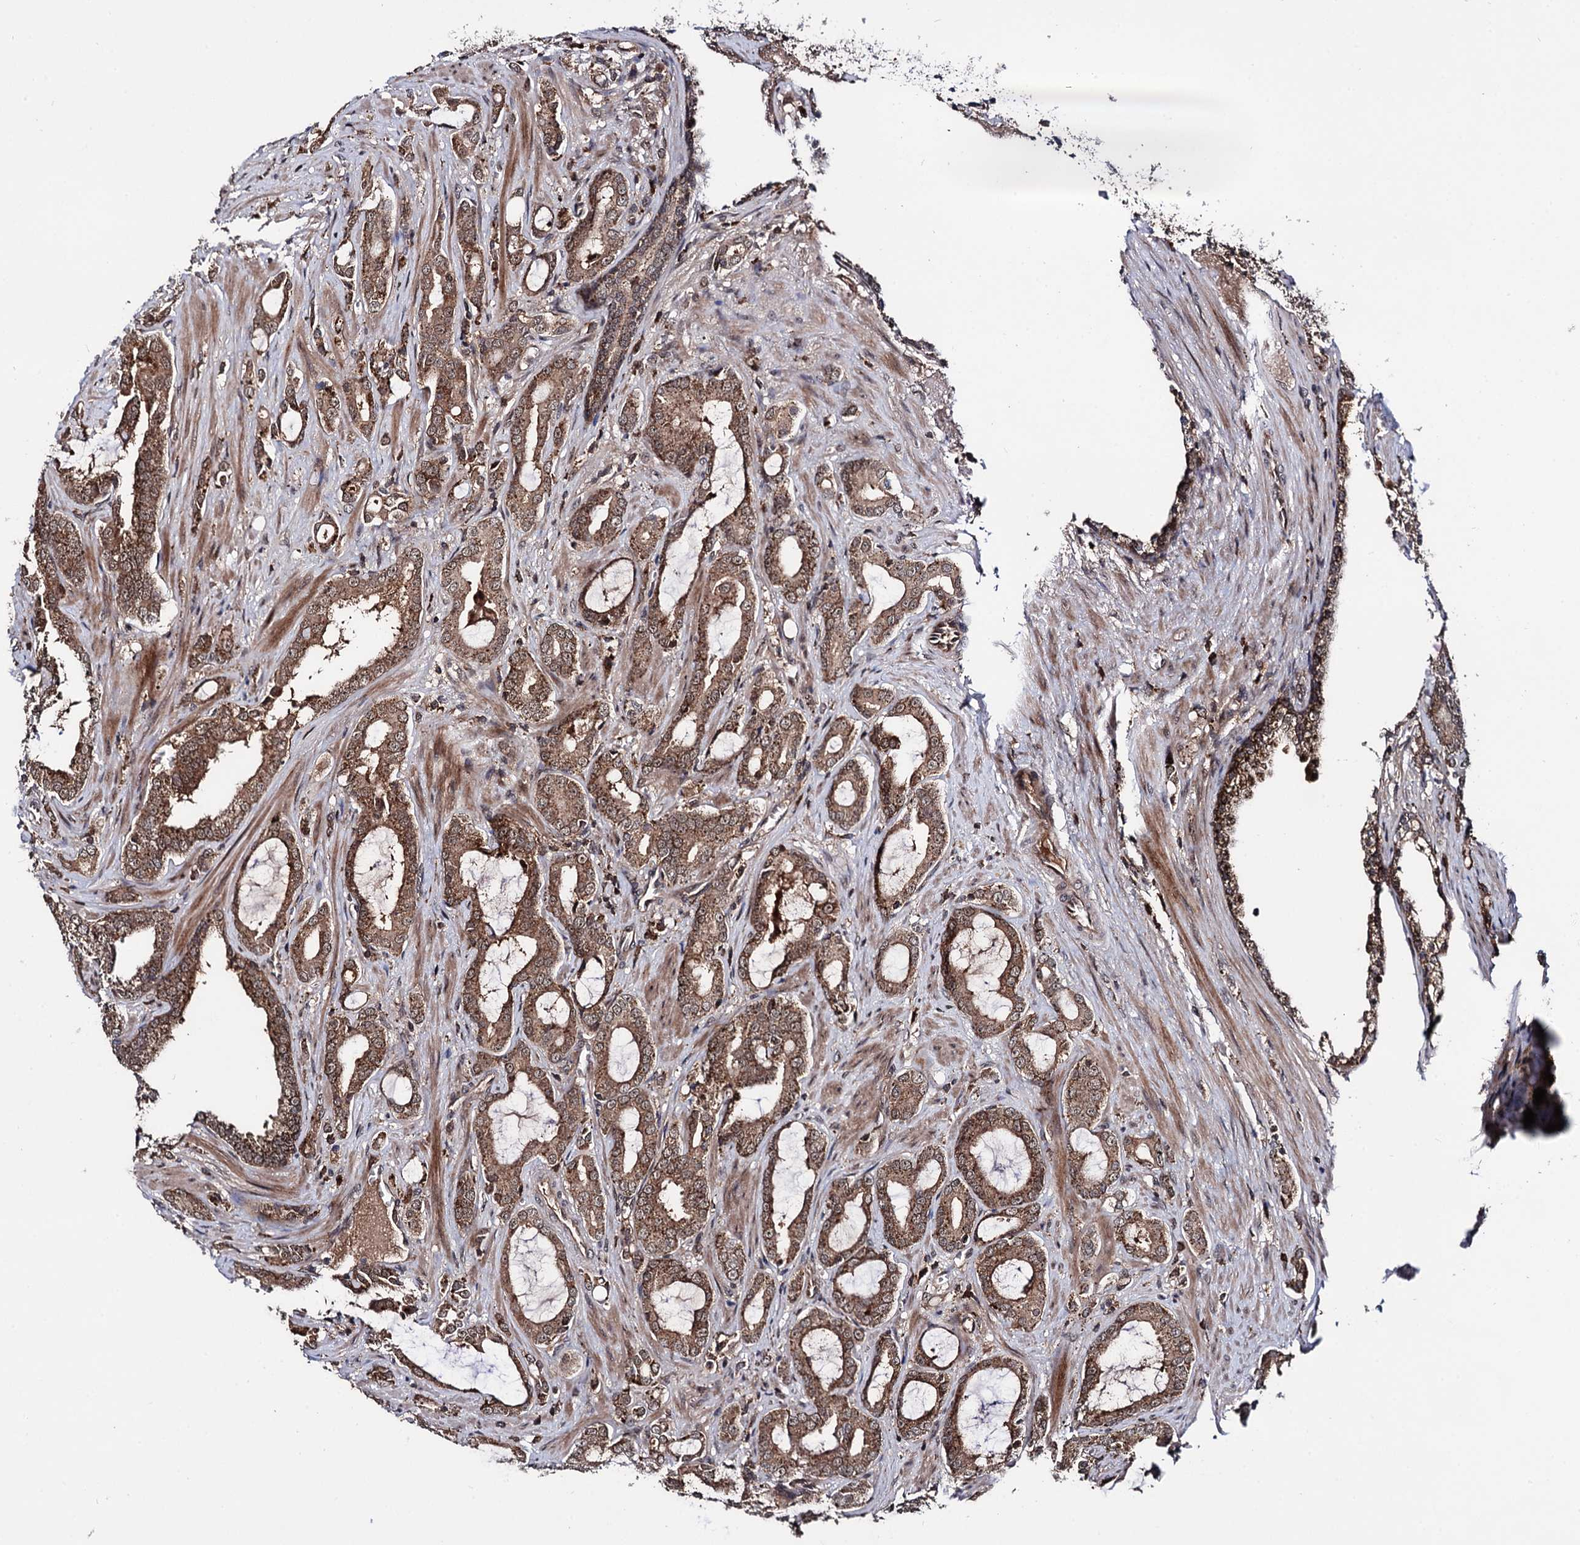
{"staining": {"intensity": "moderate", "quantity": ">75%", "location": "cytoplasmic/membranous,nuclear"}, "tissue": "prostate cancer", "cell_type": "Tumor cells", "image_type": "cancer", "snomed": [{"axis": "morphology", "description": "Adenocarcinoma, High grade"}, {"axis": "topography", "description": "Prostate"}], "caption": "DAB (3,3'-diaminobenzidine) immunohistochemical staining of human prostate adenocarcinoma (high-grade) reveals moderate cytoplasmic/membranous and nuclear protein positivity in about >75% of tumor cells. (Stains: DAB (3,3'-diaminobenzidine) in brown, nuclei in blue, Microscopy: brightfield microscopy at high magnification).", "gene": "MICAL2", "patient": {"sex": "male", "age": 72}}